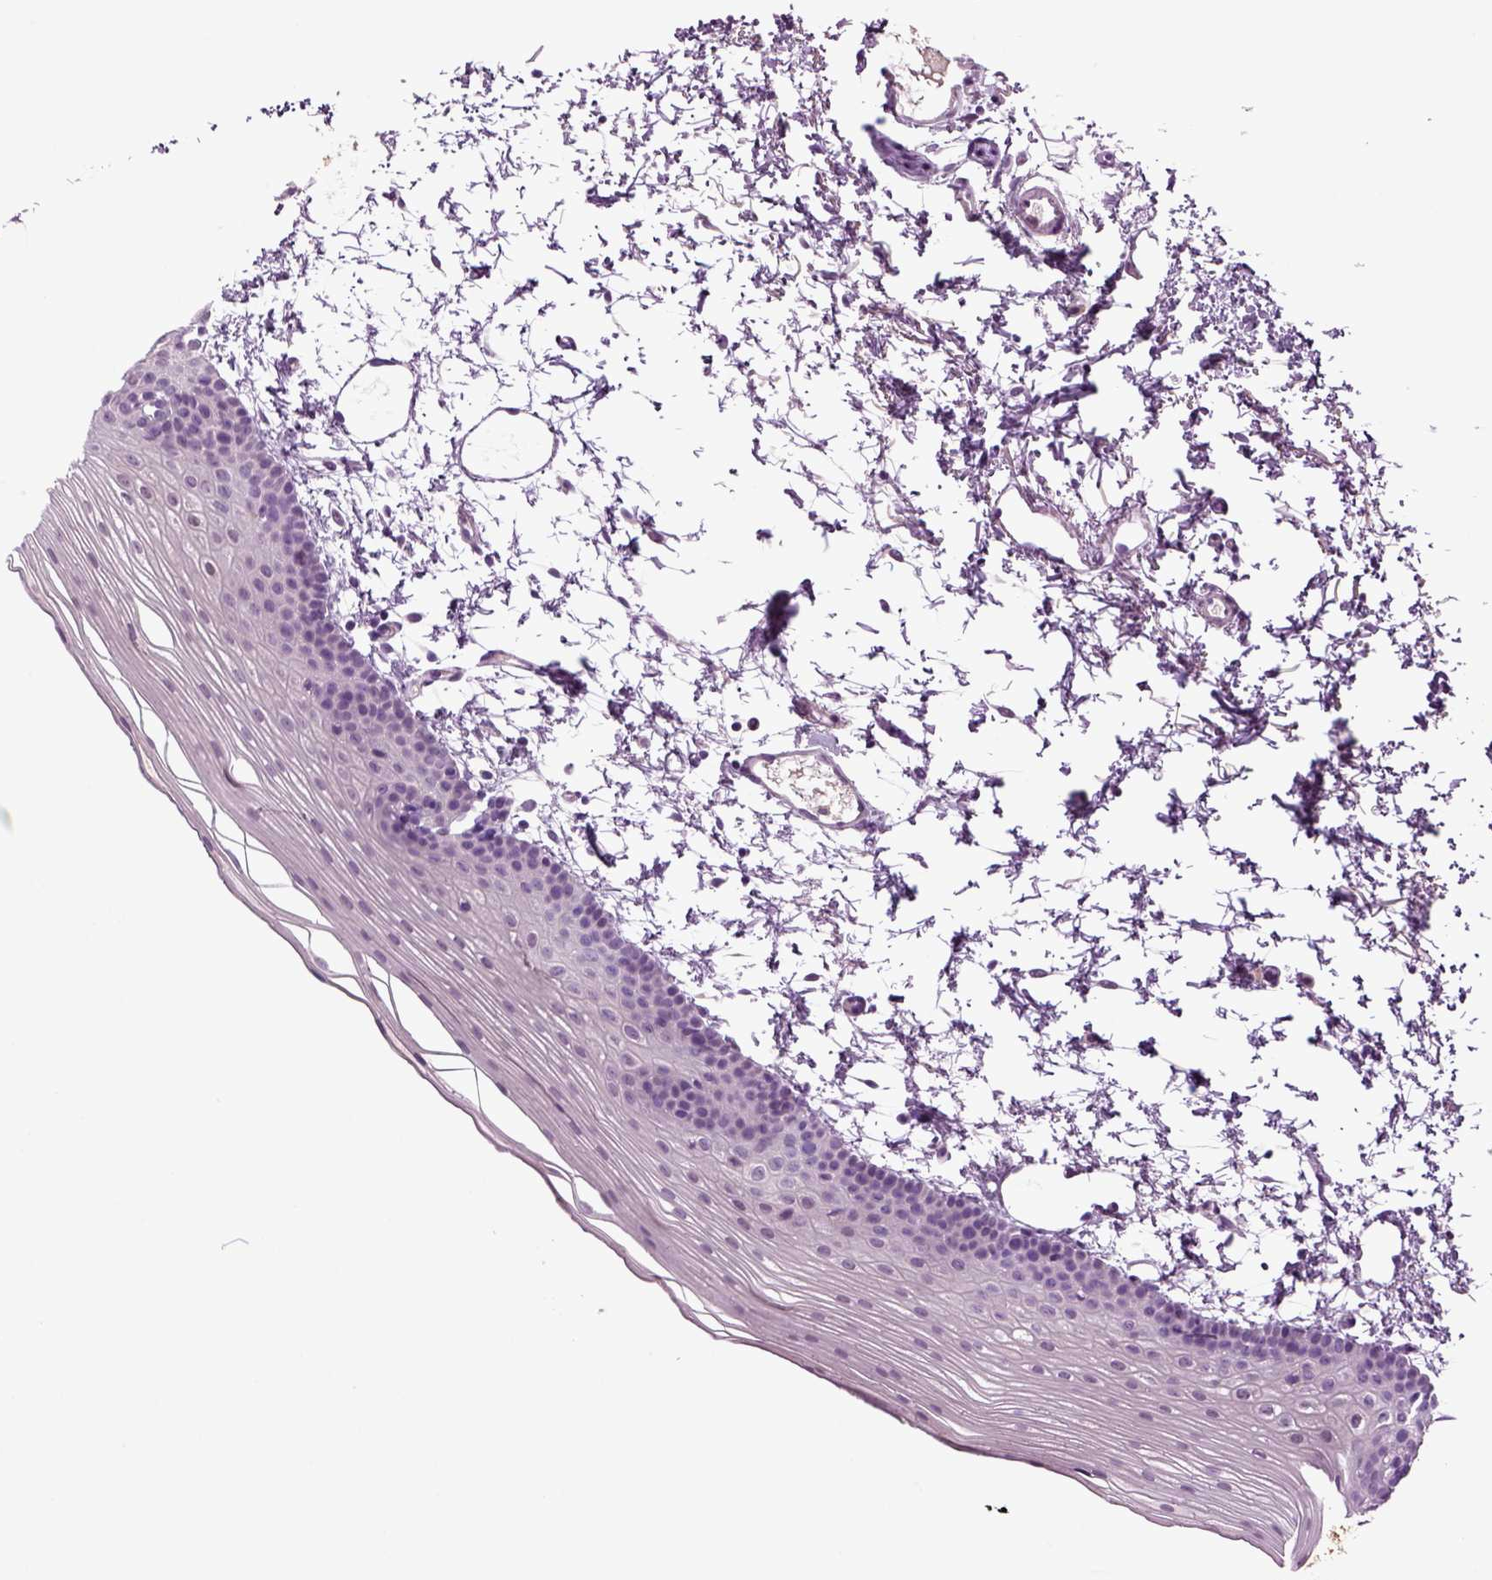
{"staining": {"intensity": "negative", "quantity": "none", "location": "none"}, "tissue": "oral mucosa", "cell_type": "Squamous epithelial cells", "image_type": "normal", "snomed": [{"axis": "morphology", "description": "Normal tissue, NOS"}, {"axis": "topography", "description": "Oral tissue"}], "caption": "Squamous epithelial cells show no significant positivity in unremarkable oral mucosa. (DAB immunohistochemistry visualized using brightfield microscopy, high magnification).", "gene": "FGF11", "patient": {"sex": "female", "age": 57}}